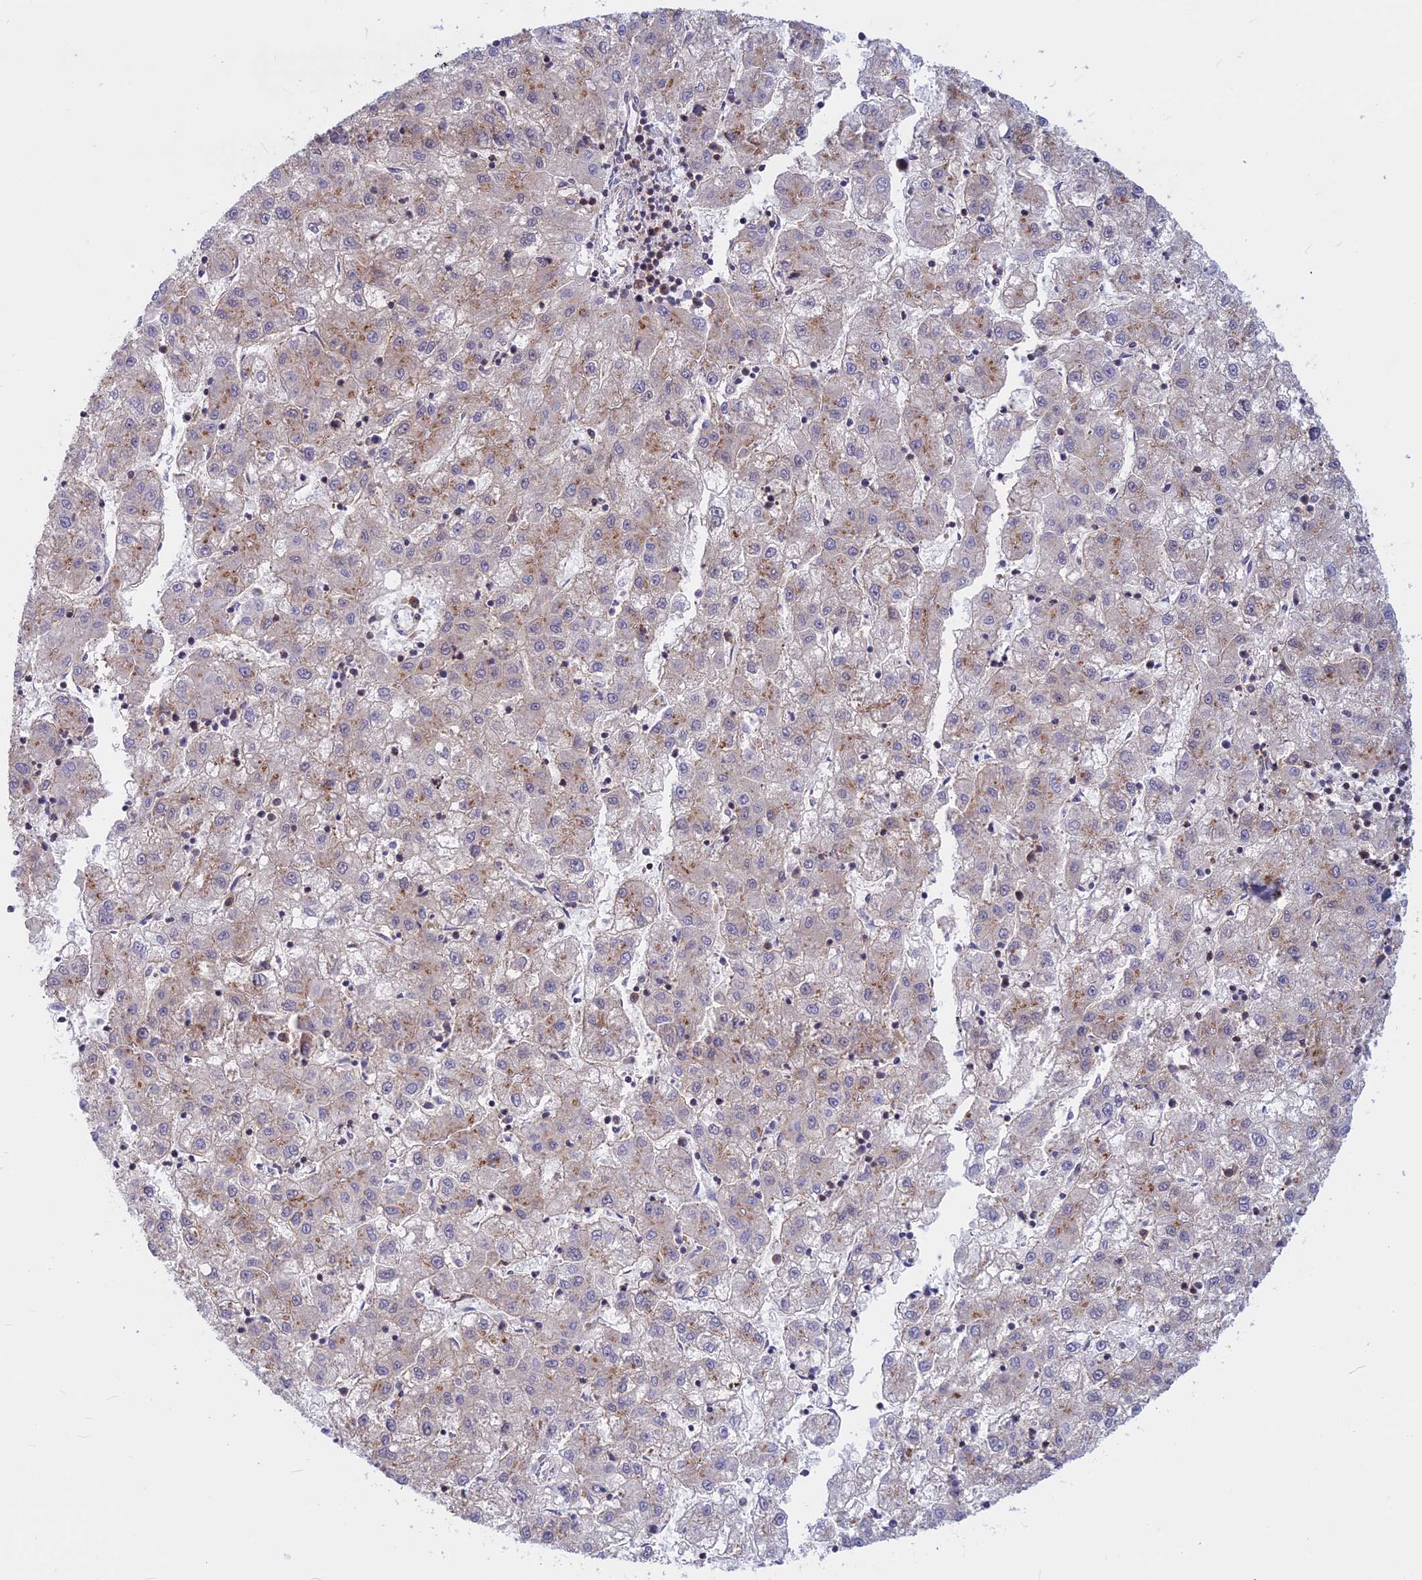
{"staining": {"intensity": "weak", "quantity": "<25%", "location": "cytoplasmic/membranous"}, "tissue": "liver cancer", "cell_type": "Tumor cells", "image_type": "cancer", "snomed": [{"axis": "morphology", "description": "Carcinoma, Hepatocellular, NOS"}, {"axis": "topography", "description": "Liver"}], "caption": "Protein analysis of liver cancer exhibits no significant staining in tumor cells.", "gene": "CLINT1", "patient": {"sex": "male", "age": 72}}